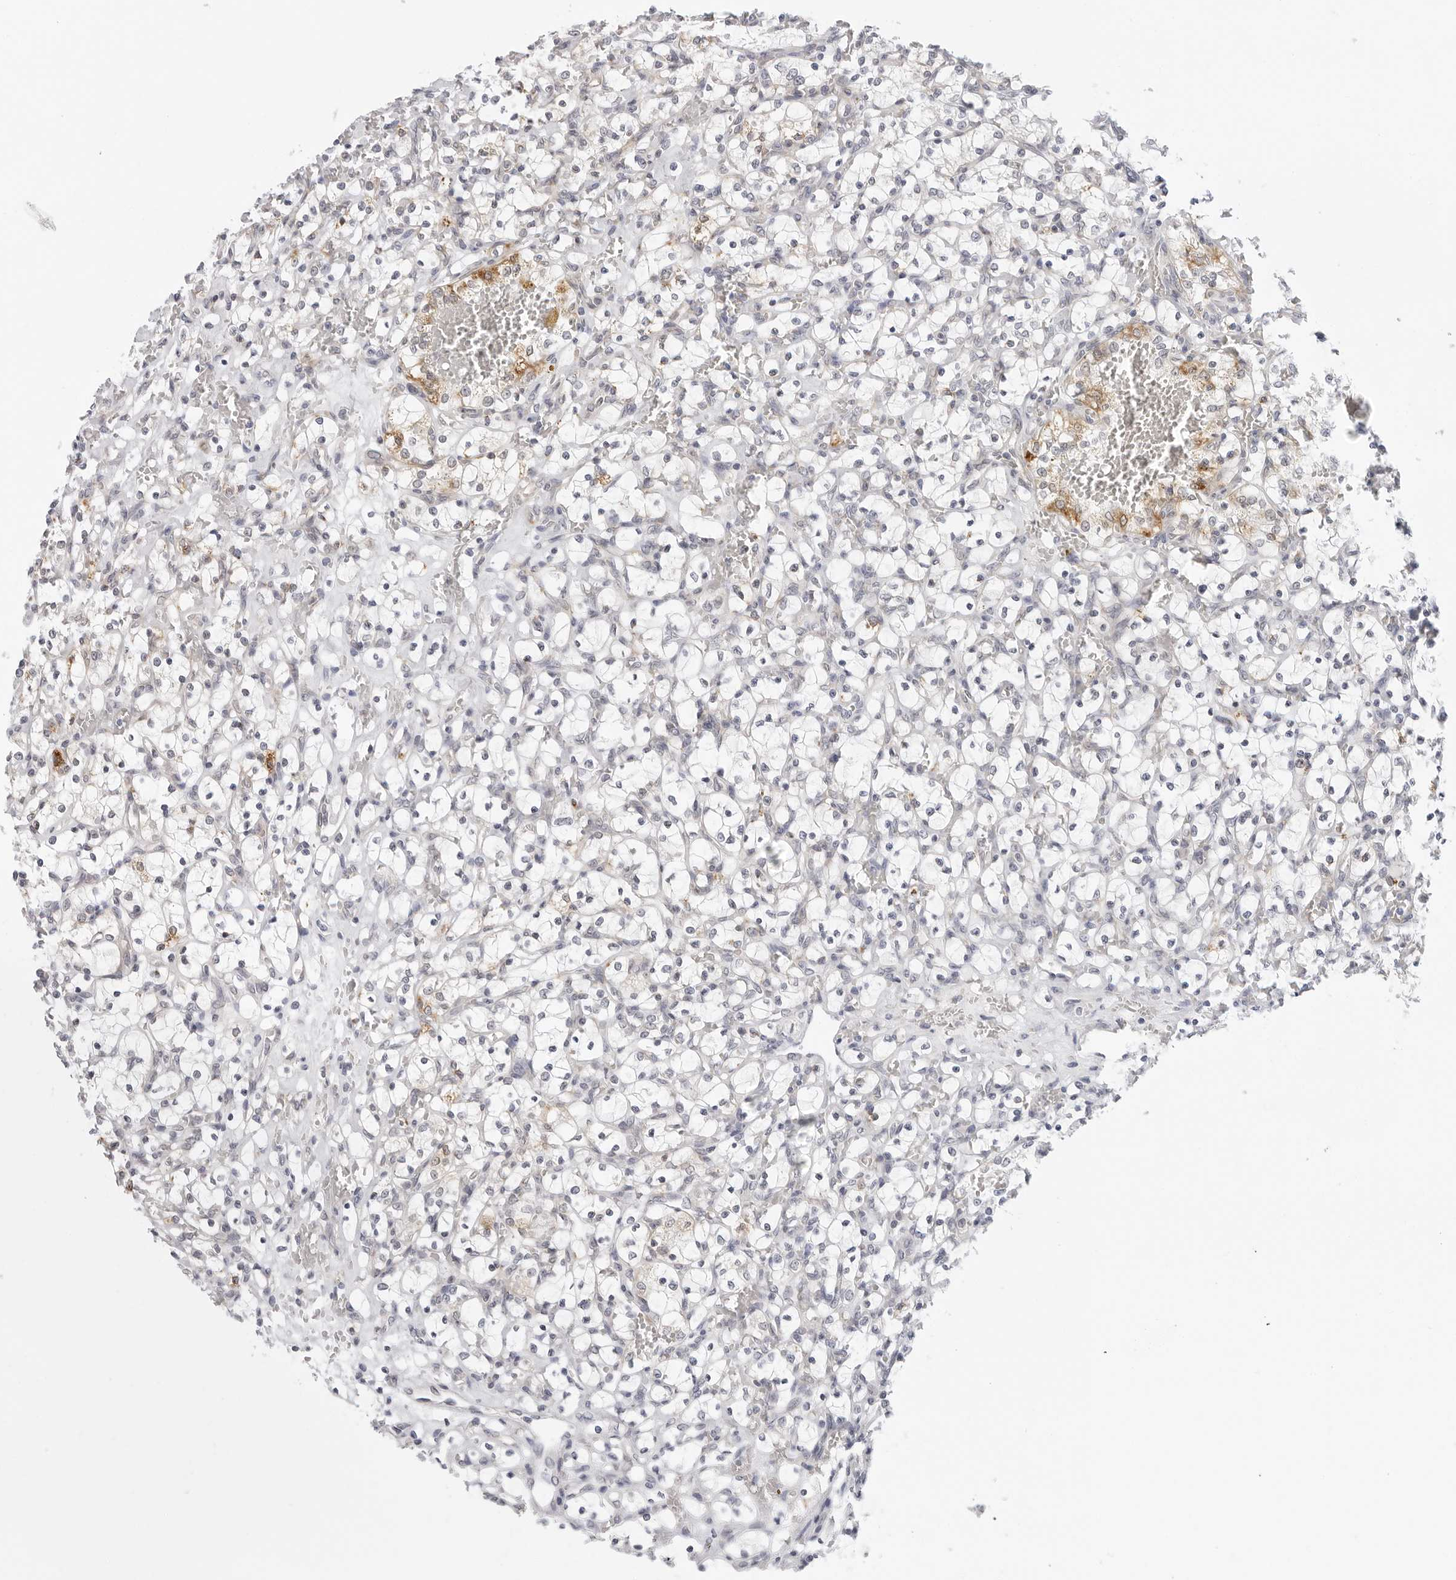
{"staining": {"intensity": "moderate", "quantity": "<25%", "location": "cytoplasmic/membranous"}, "tissue": "renal cancer", "cell_type": "Tumor cells", "image_type": "cancer", "snomed": [{"axis": "morphology", "description": "Adenocarcinoma, NOS"}, {"axis": "topography", "description": "Kidney"}], "caption": "This image displays immunohistochemistry staining of human adenocarcinoma (renal), with low moderate cytoplasmic/membranous expression in about <25% of tumor cells.", "gene": "CIART", "patient": {"sex": "female", "age": 69}}